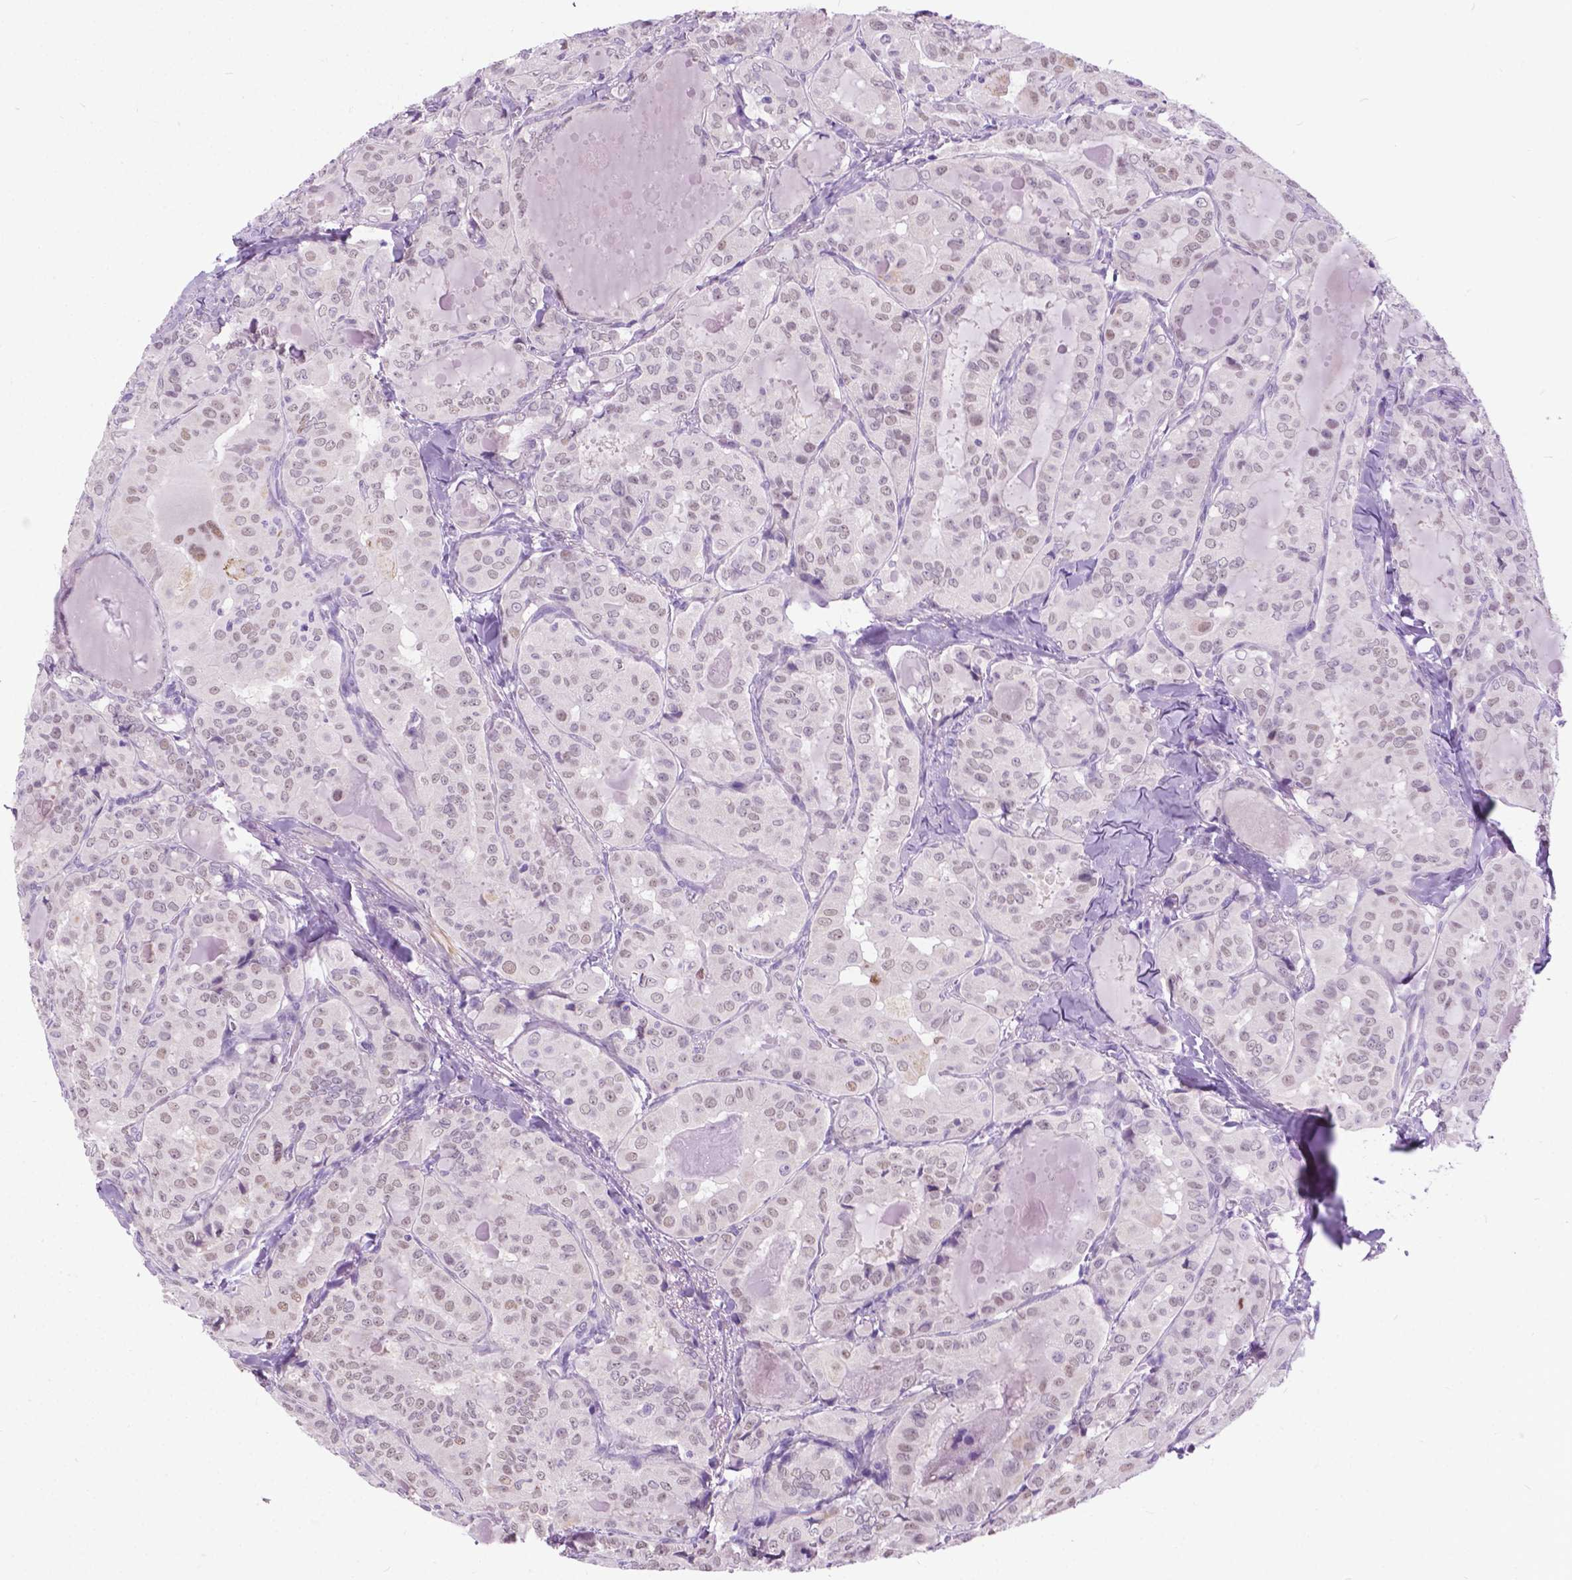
{"staining": {"intensity": "negative", "quantity": "none", "location": "none"}, "tissue": "thyroid cancer", "cell_type": "Tumor cells", "image_type": "cancer", "snomed": [{"axis": "morphology", "description": "Papillary adenocarcinoma, NOS"}, {"axis": "topography", "description": "Thyroid gland"}], "caption": "Photomicrograph shows no protein expression in tumor cells of thyroid papillary adenocarcinoma tissue.", "gene": "APCDD1L", "patient": {"sex": "female", "age": 41}}